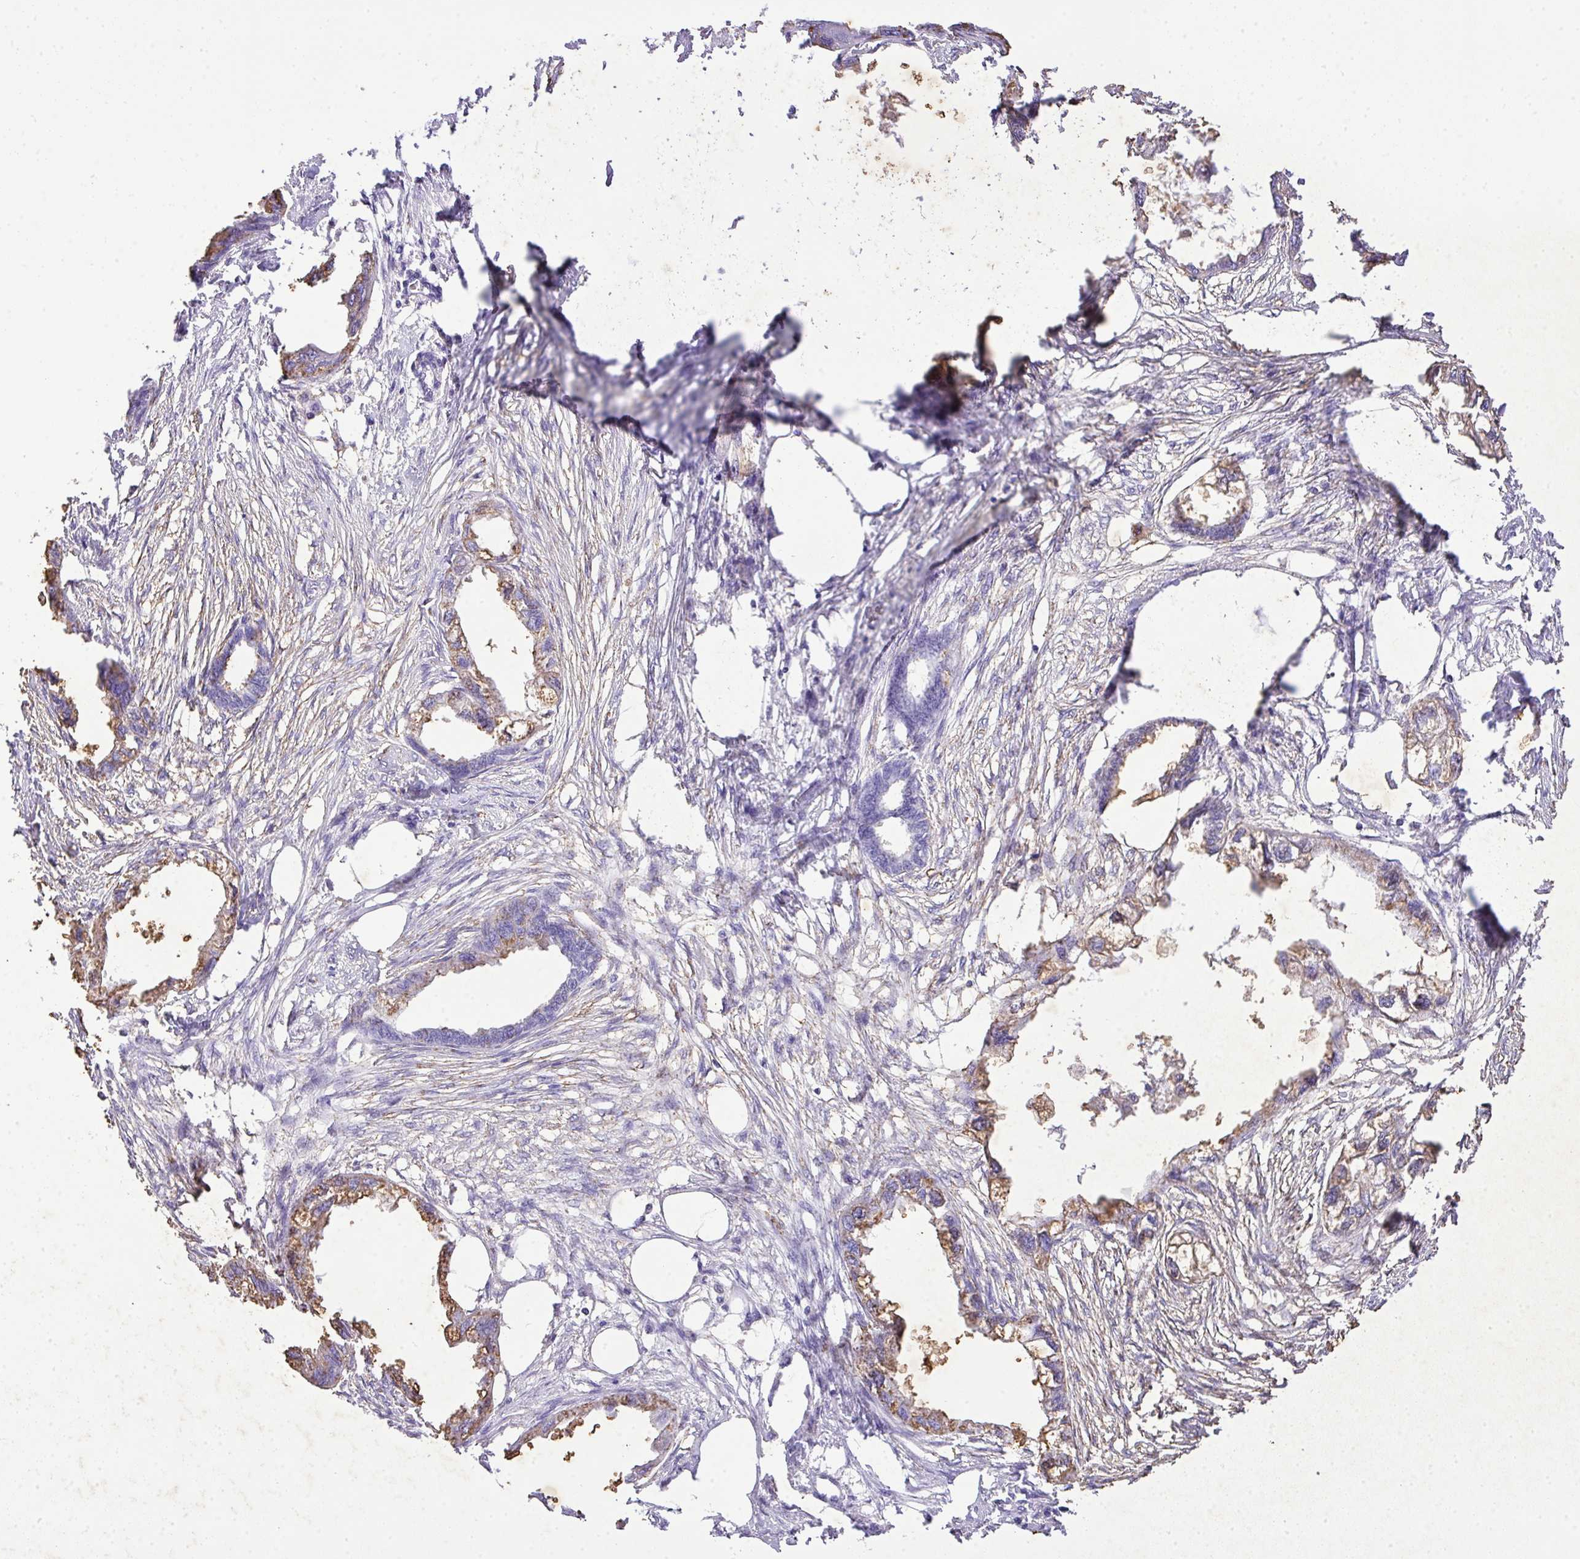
{"staining": {"intensity": "moderate", "quantity": "<25%", "location": "cytoplasmic/membranous"}, "tissue": "endometrial cancer", "cell_type": "Tumor cells", "image_type": "cancer", "snomed": [{"axis": "morphology", "description": "Adenocarcinoma, NOS"}, {"axis": "morphology", "description": "Adenocarcinoma, metastatic, NOS"}, {"axis": "topography", "description": "Adipose tissue"}, {"axis": "topography", "description": "Endometrium"}], "caption": "The photomicrograph displays a brown stain indicating the presence of a protein in the cytoplasmic/membranous of tumor cells in adenocarcinoma (endometrial).", "gene": "KCNJ11", "patient": {"sex": "female", "age": 67}}